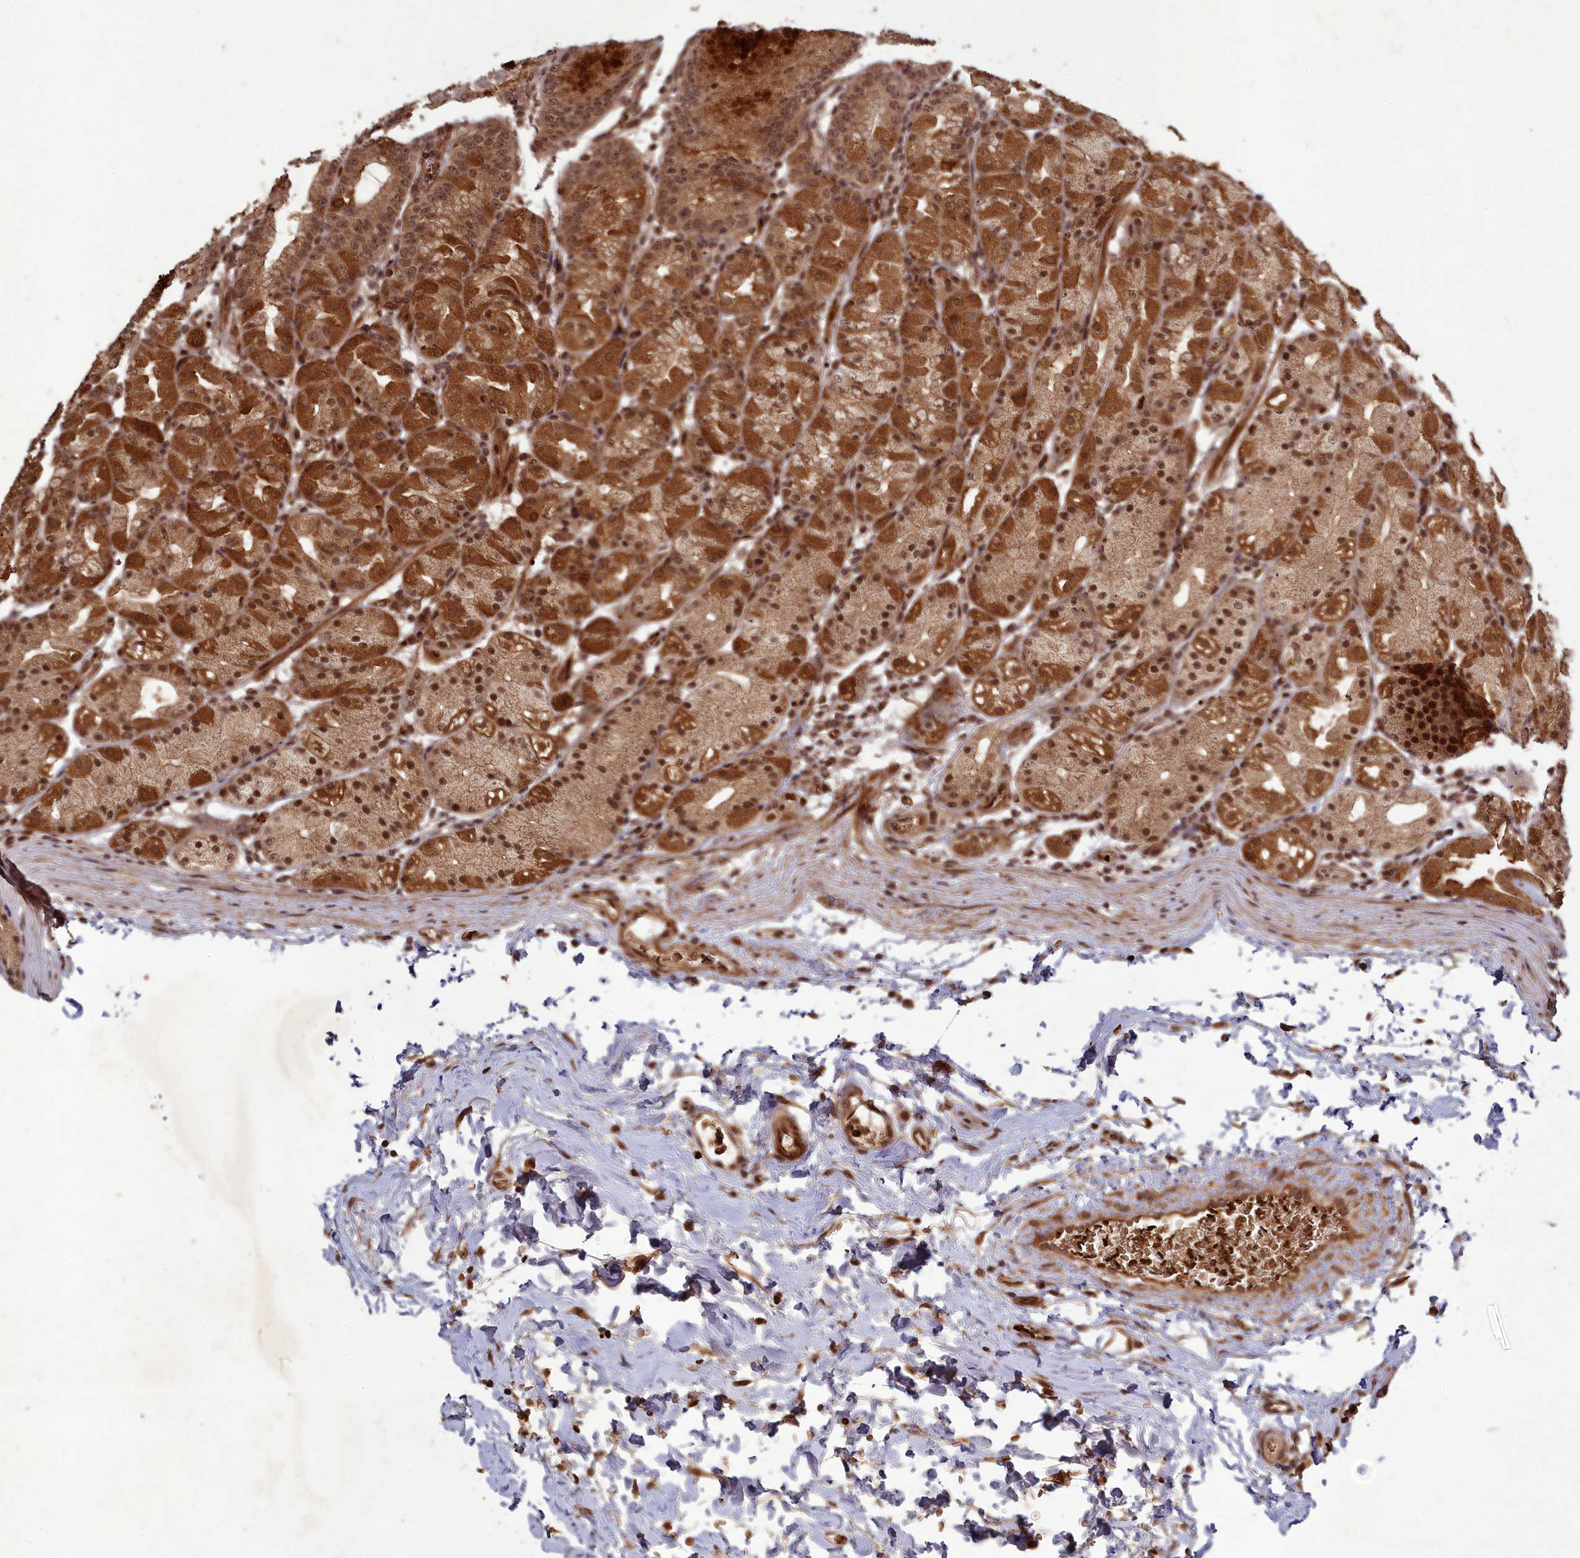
{"staining": {"intensity": "strong", "quantity": ">75%", "location": "cytoplasmic/membranous,nuclear"}, "tissue": "stomach", "cell_type": "Glandular cells", "image_type": "normal", "snomed": [{"axis": "morphology", "description": "Normal tissue, NOS"}, {"axis": "topography", "description": "Stomach, upper"}], "caption": "Normal stomach exhibits strong cytoplasmic/membranous,nuclear staining in approximately >75% of glandular cells.", "gene": "SRMS", "patient": {"sex": "male", "age": 48}}